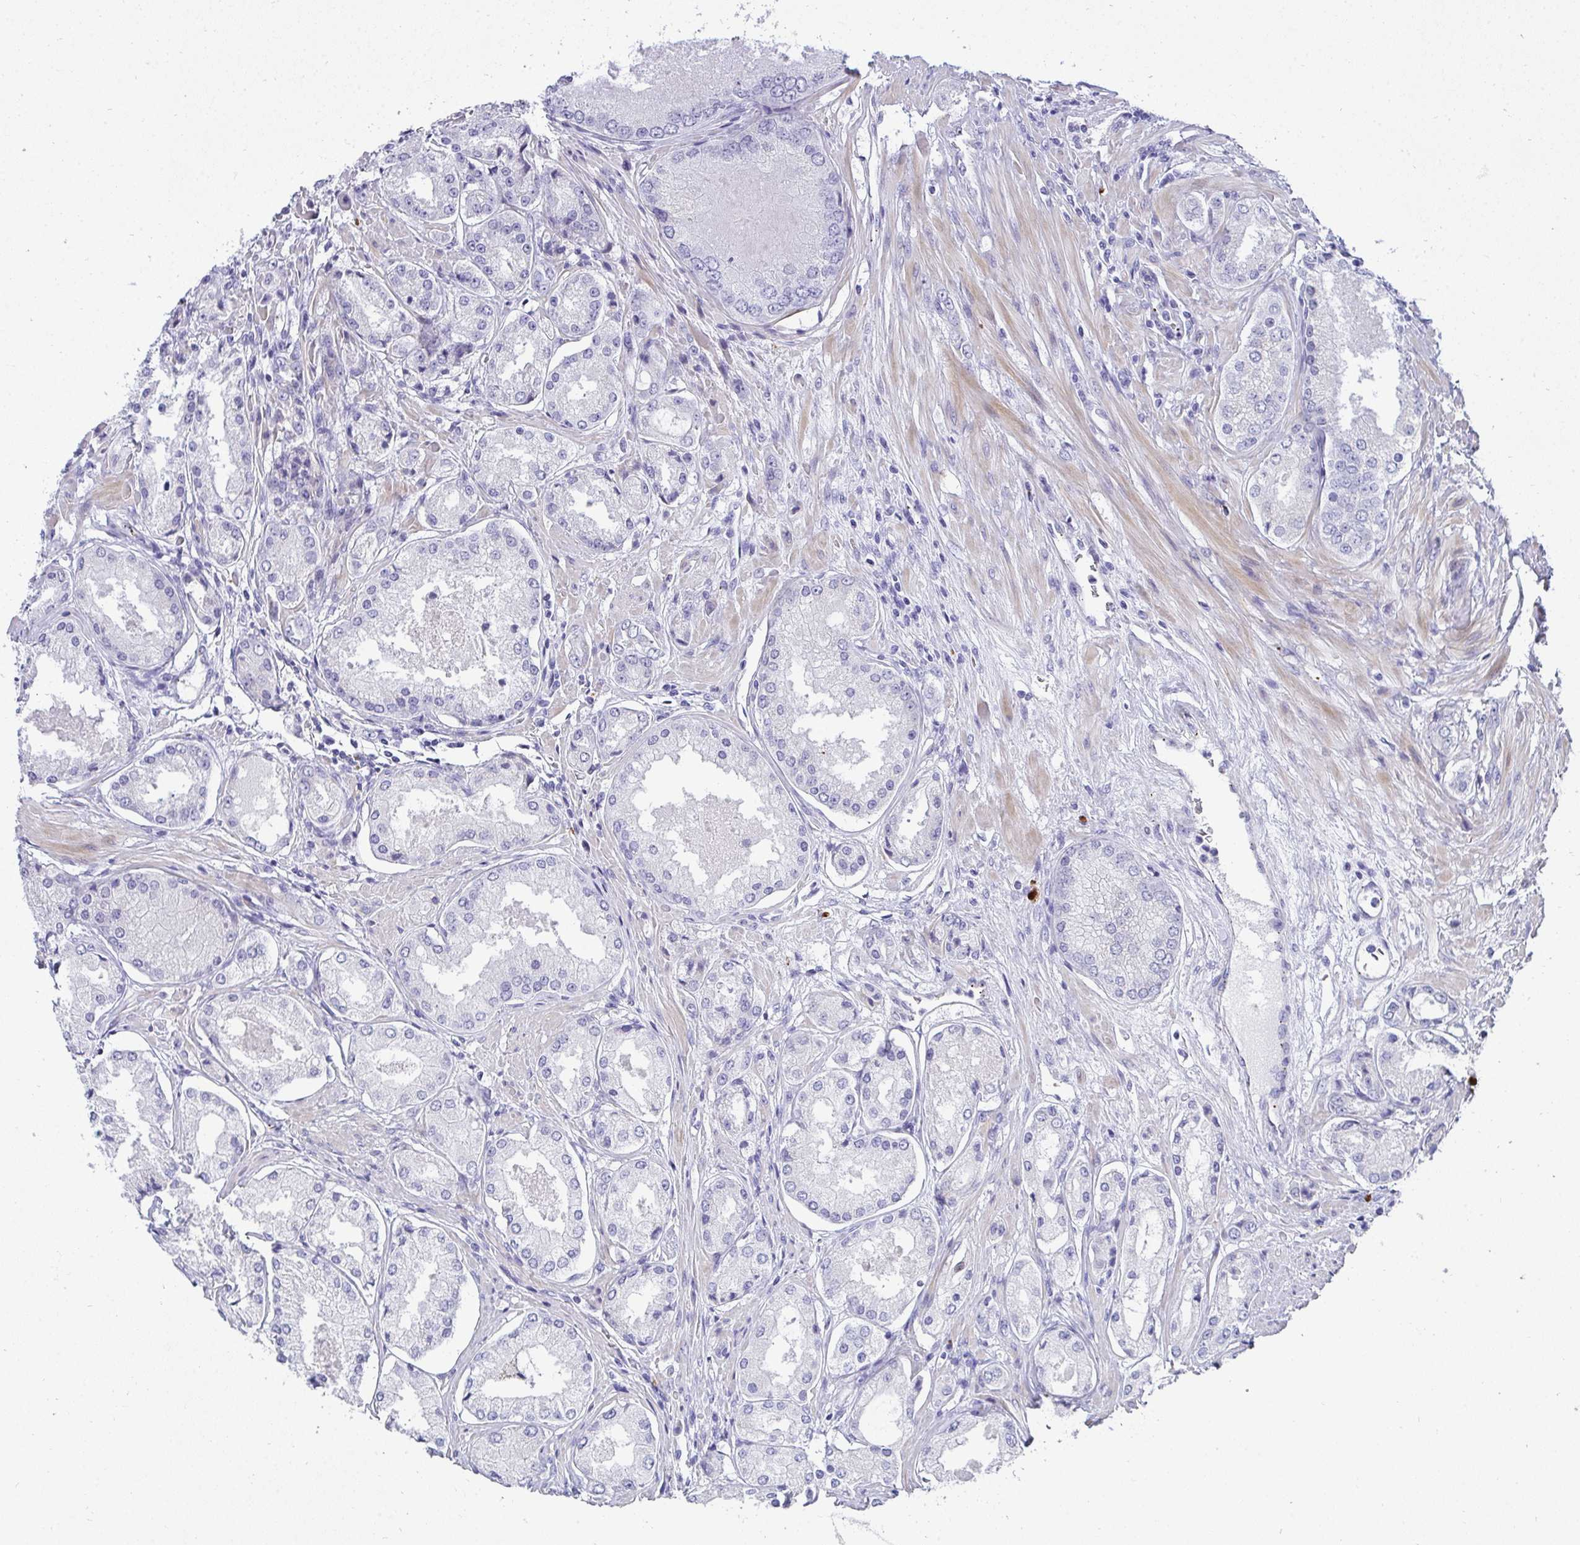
{"staining": {"intensity": "negative", "quantity": "none", "location": "none"}, "tissue": "prostate cancer", "cell_type": "Tumor cells", "image_type": "cancer", "snomed": [{"axis": "morphology", "description": "Adenocarcinoma, Low grade"}, {"axis": "topography", "description": "Prostate"}], "caption": "An immunohistochemistry micrograph of low-grade adenocarcinoma (prostate) is shown. There is no staining in tumor cells of low-grade adenocarcinoma (prostate).", "gene": "AK5", "patient": {"sex": "male", "age": 68}}